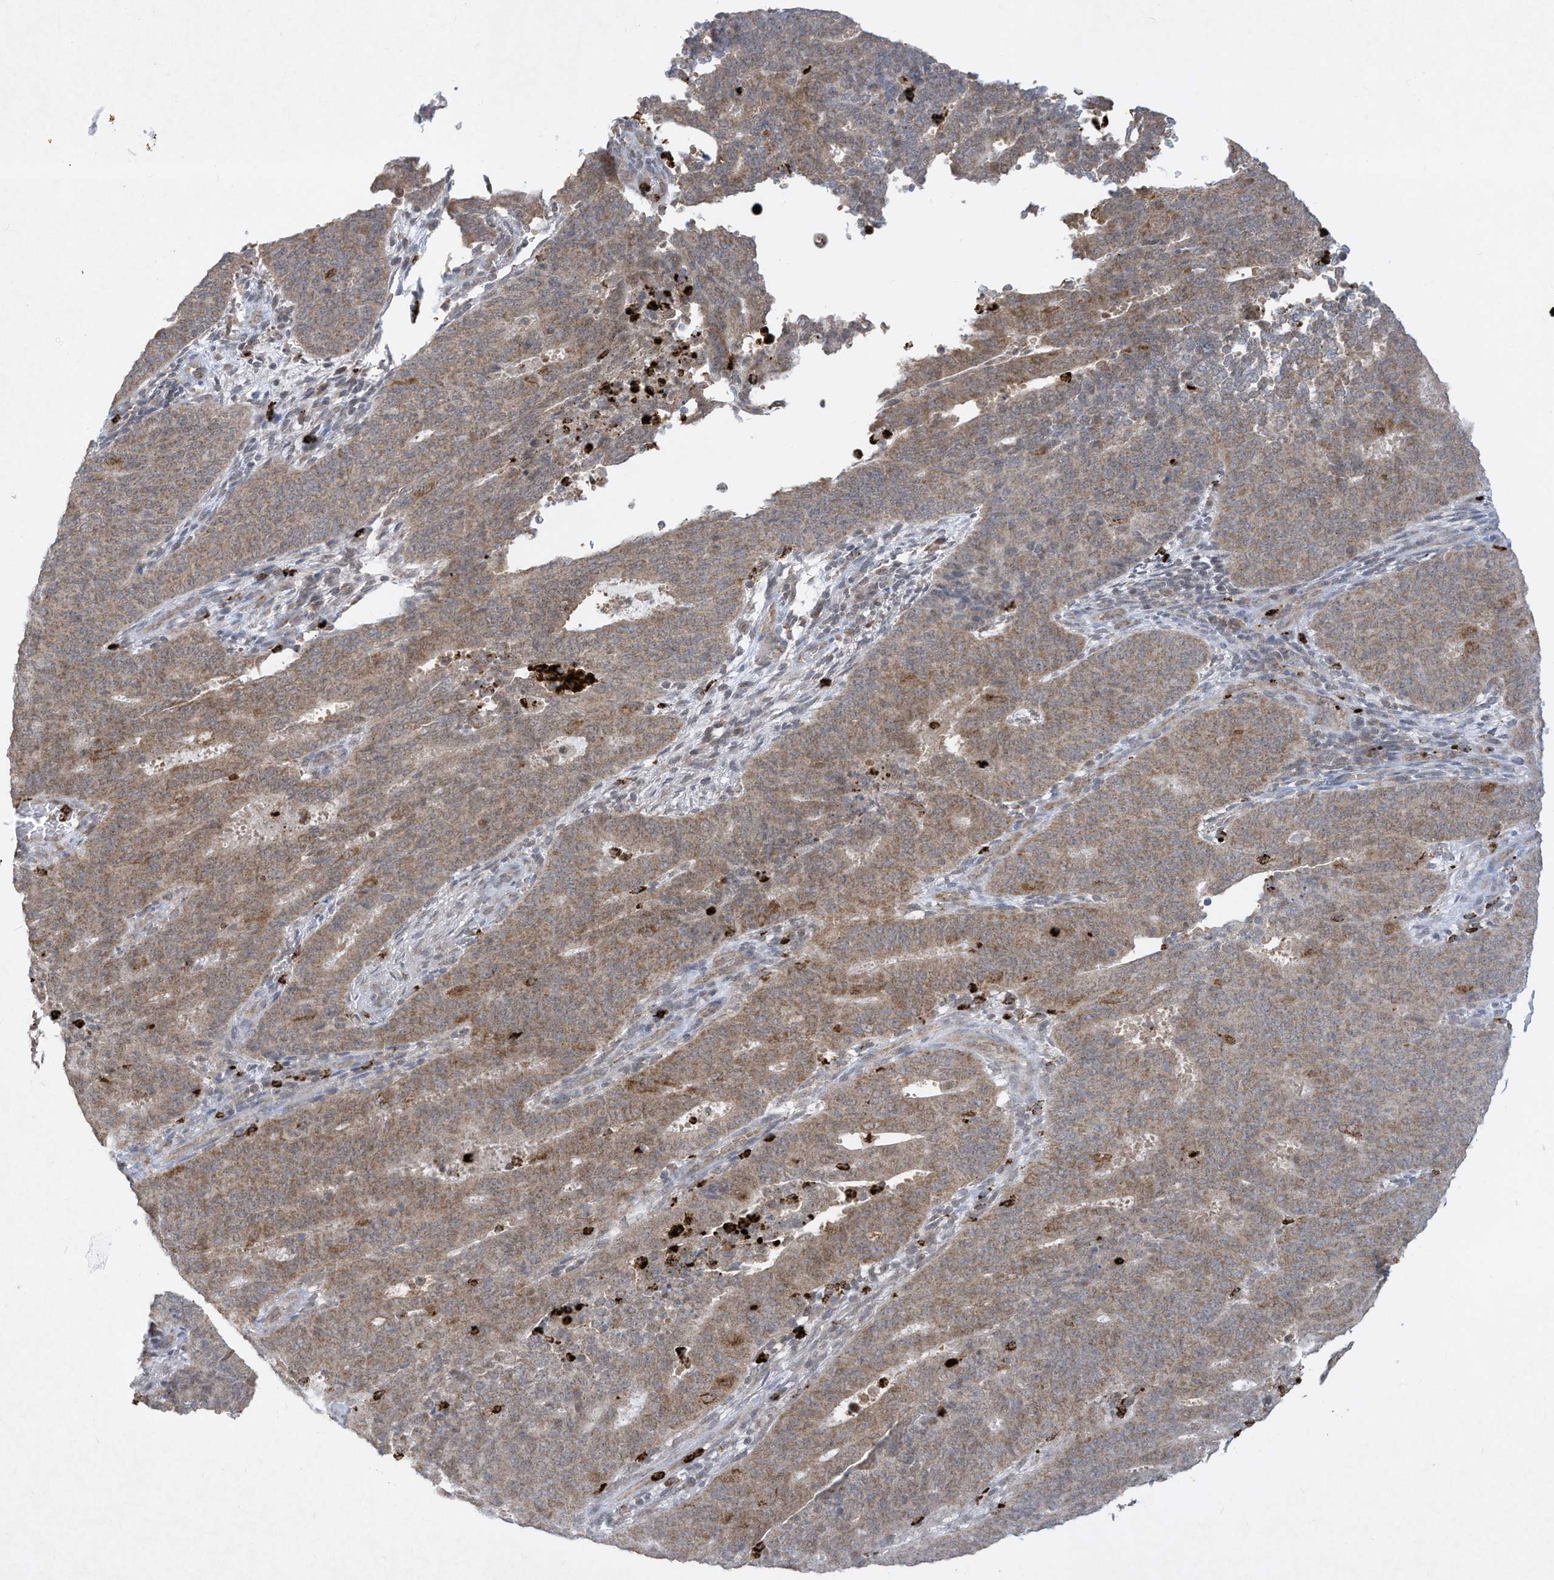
{"staining": {"intensity": "moderate", "quantity": ">75%", "location": "cytoplasmic/membranous"}, "tissue": "cervical cancer", "cell_type": "Tumor cells", "image_type": "cancer", "snomed": [{"axis": "morphology", "description": "Adenocarcinoma, NOS"}, {"axis": "topography", "description": "Cervix"}], "caption": "Tumor cells display medium levels of moderate cytoplasmic/membranous positivity in approximately >75% of cells in human cervical adenocarcinoma.", "gene": "CHRNA4", "patient": {"sex": "female", "age": 44}}